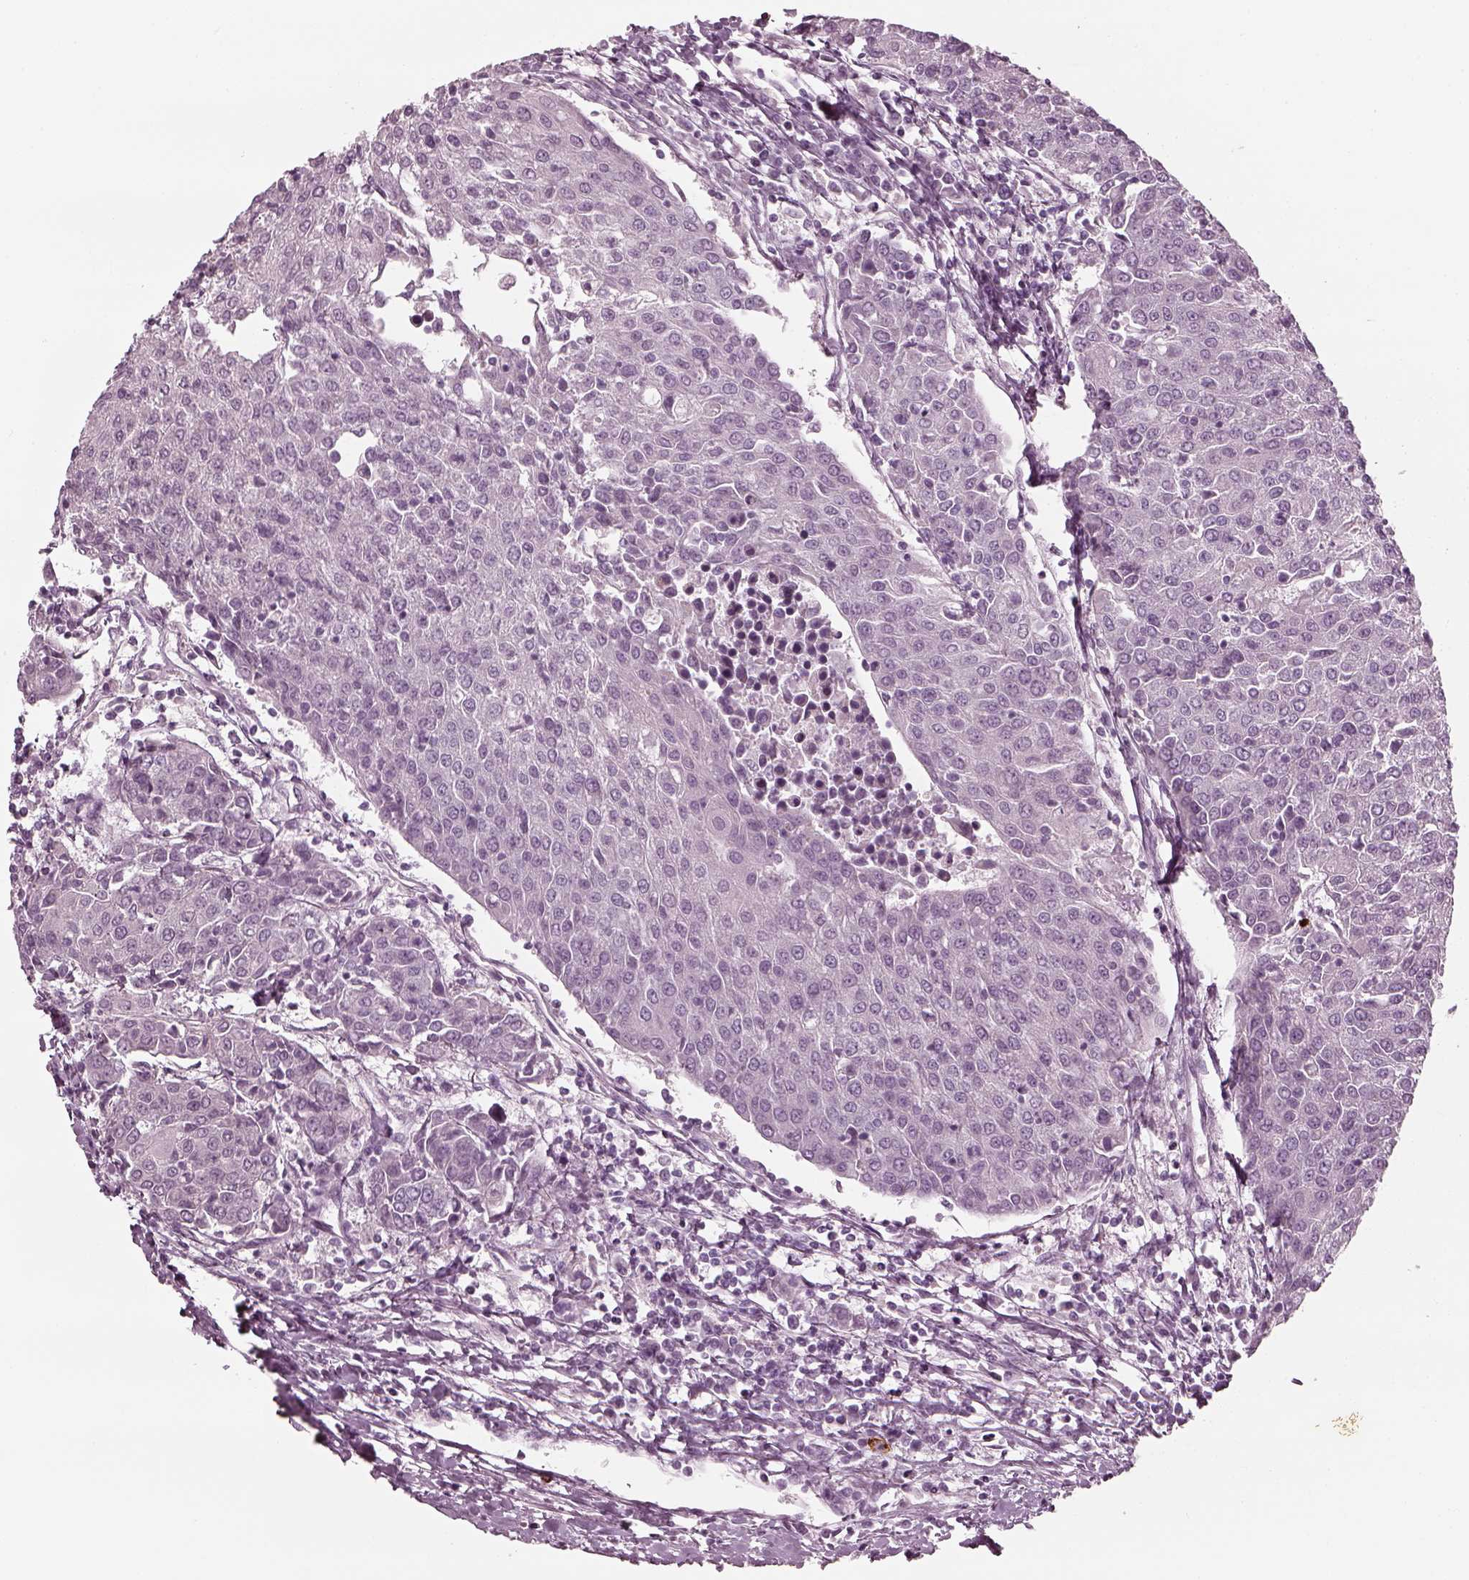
{"staining": {"intensity": "negative", "quantity": "none", "location": "none"}, "tissue": "urothelial cancer", "cell_type": "Tumor cells", "image_type": "cancer", "snomed": [{"axis": "morphology", "description": "Urothelial carcinoma, High grade"}, {"axis": "topography", "description": "Urinary bladder"}], "caption": "Photomicrograph shows no protein staining in tumor cells of urothelial carcinoma (high-grade) tissue. (DAB immunohistochemistry (IHC) visualized using brightfield microscopy, high magnification).", "gene": "CNTN1", "patient": {"sex": "female", "age": 85}}